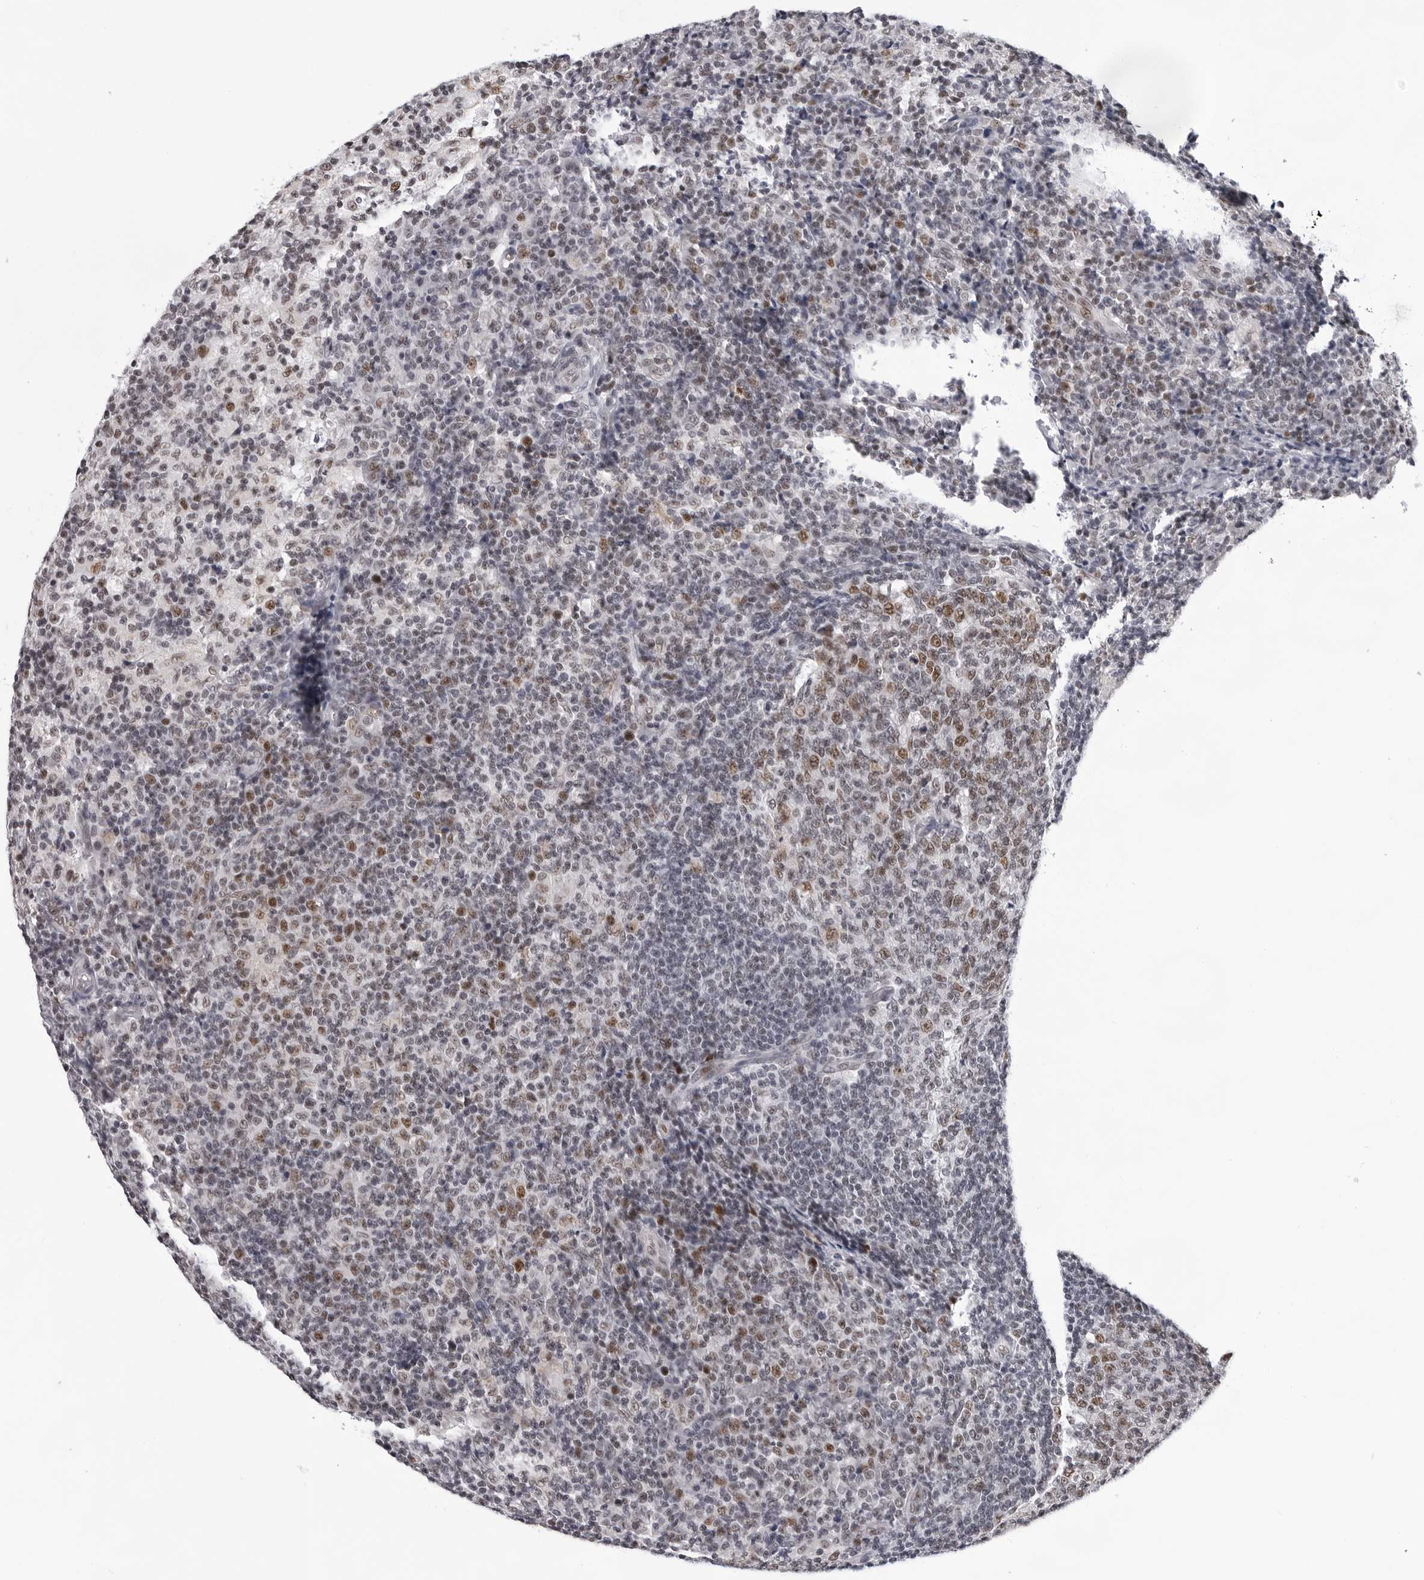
{"staining": {"intensity": "moderate", "quantity": ">75%", "location": "nuclear"}, "tissue": "lymph node", "cell_type": "Germinal center cells", "image_type": "normal", "snomed": [{"axis": "morphology", "description": "Normal tissue, NOS"}, {"axis": "morphology", "description": "Inflammation, NOS"}, {"axis": "topography", "description": "Lymph node"}], "caption": "Germinal center cells show medium levels of moderate nuclear expression in about >75% of cells in benign lymph node. The staining is performed using DAB brown chromogen to label protein expression. The nuclei are counter-stained blue using hematoxylin.", "gene": "USP1", "patient": {"sex": "male", "age": 55}}